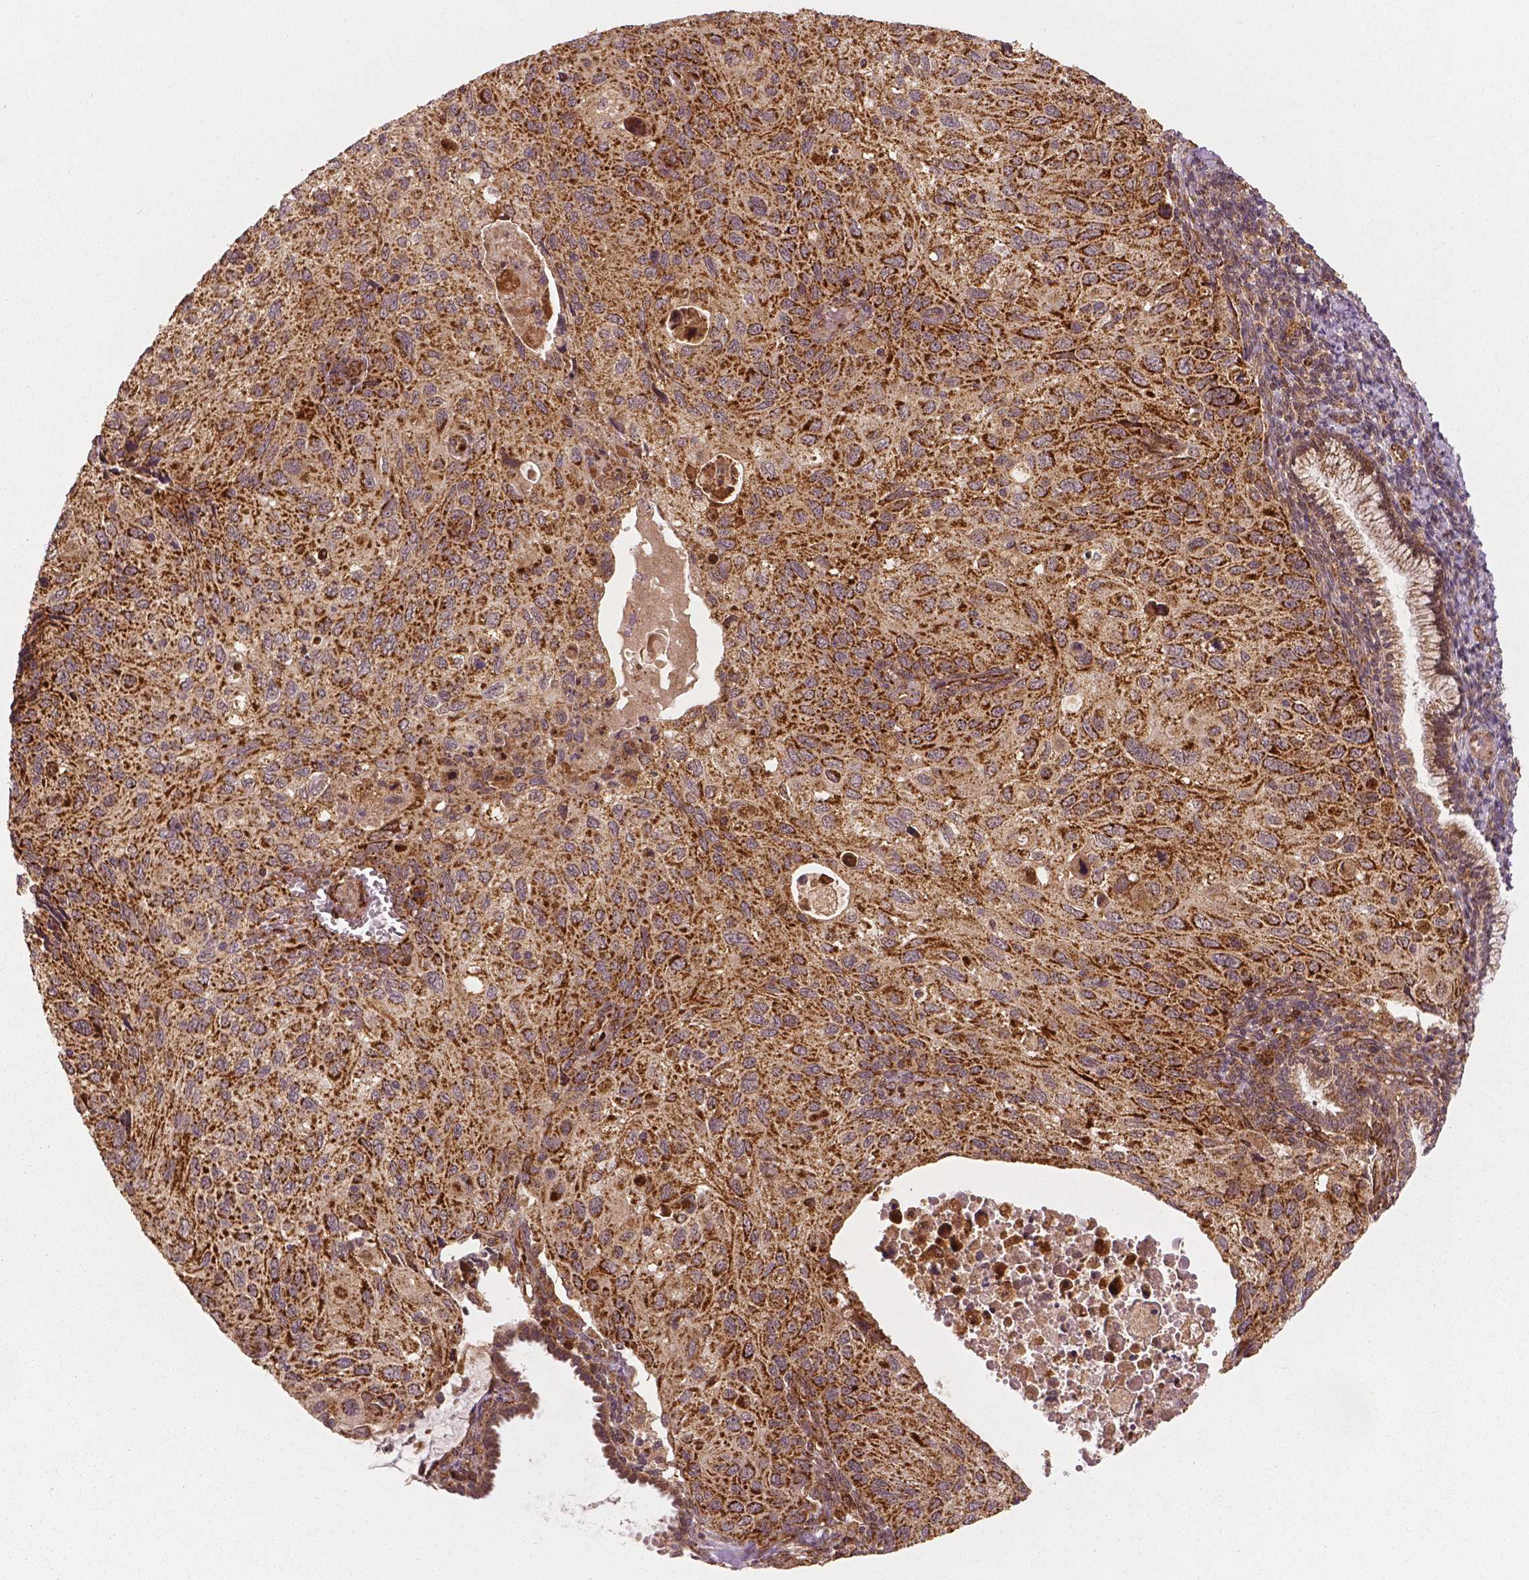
{"staining": {"intensity": "moderate", "quantity": ">75%", "location": "cytoplasmic/membranous"}, "tissue": "cervical cancer", "cell_type": "Tumor cells", "image_type": "cancer", "snomed": [{"axis": "morphology", "description": "Squamous cell carcinoma, NOS"}, {"axis": "topography", "description": "Cervix"}], "caption": "Cervical squamous cell carcinoma stained for a protein (brown) demonstrates moderate cytoplasmic/membranous positive expression in approximately >75% of tumor cells.", "gene": "PGAM5", "patient": {"sex": "female", "age": 70}}